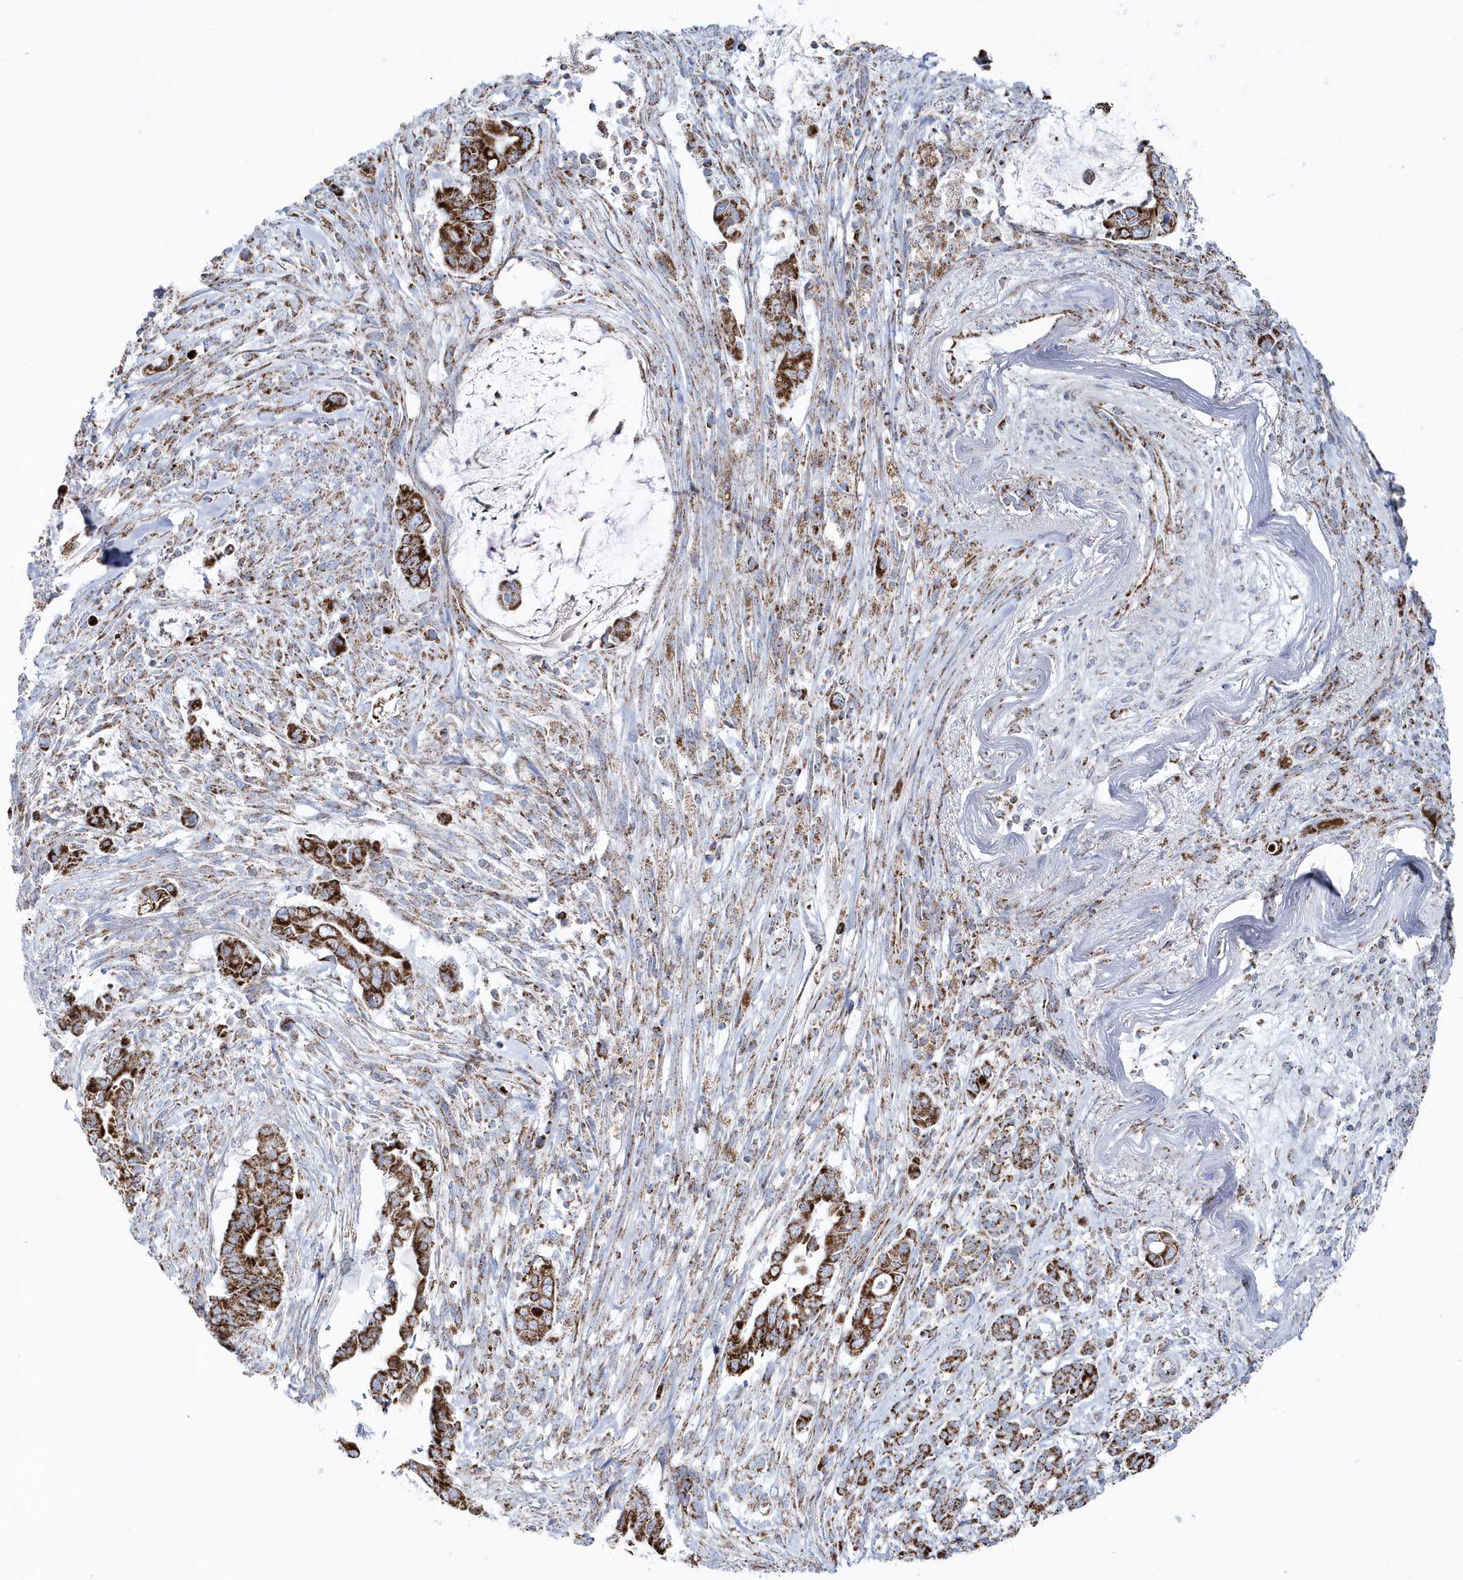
{"staining": {"intensity": "strong", "quantity": ">75%", "location": "cytoplasmic/membranous"}, "tissue": "pancreatic cancer", "cell_type": "Tumor cells", "image_type": "cancer", "snomed": [{"axis": "morphology", "description": "Adenocarcinoma, NOS"}, {"axis": "topography", "description": "Pancreas"}], "caption": "Tumor cells show strong cytoplasmic/membranous staining in about >75% of cells in pancreatic cancer (adenocarcinoma).", "gene": "TMCO6", "patient": {"sex": "male", "age": 68}}